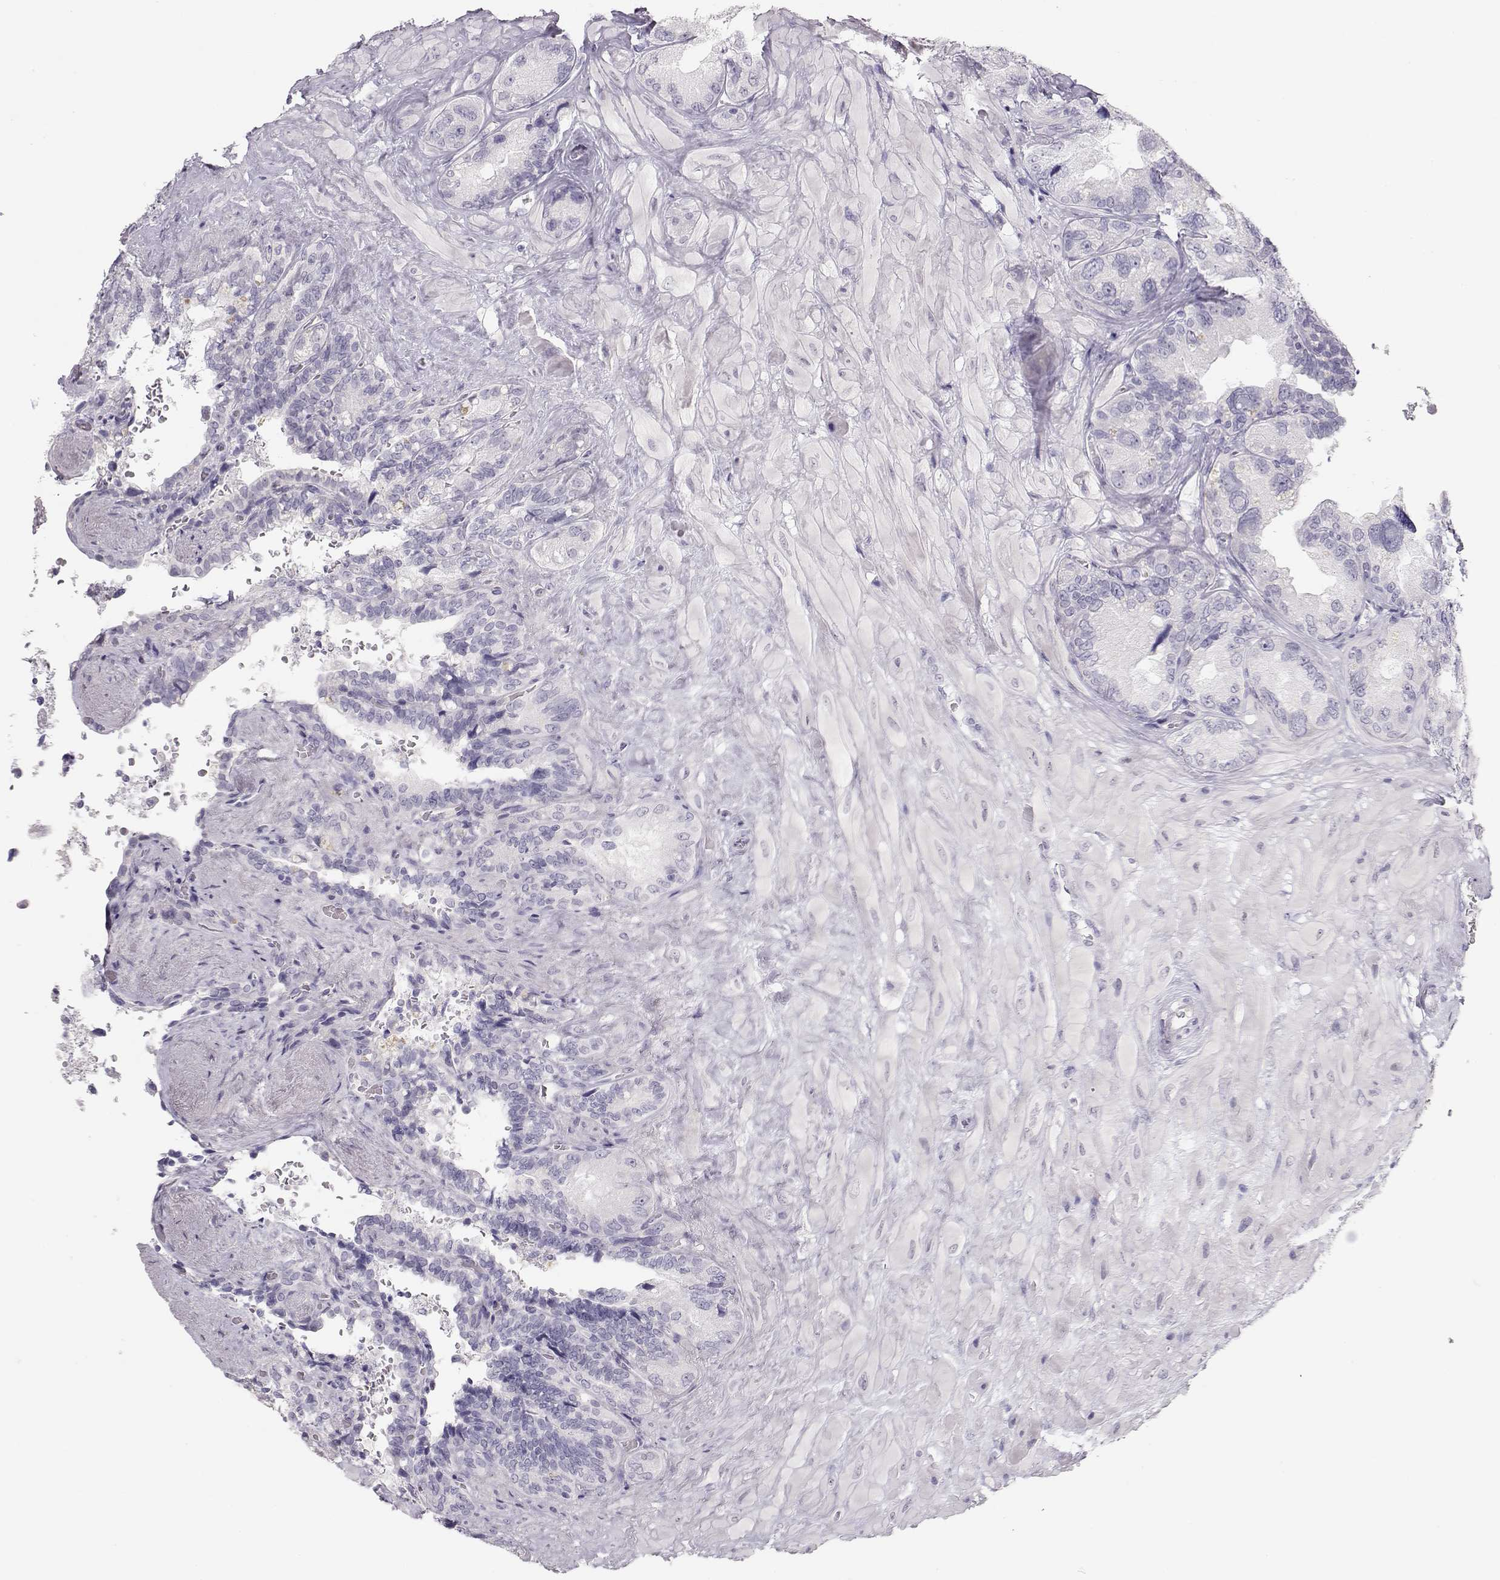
{"staining": {"intensity": "negative", "quantity": "none", "location": "none"}, "tissue": "seminal vesicle", "cell_type": "Glandular cells", "image_type": "normal", "snomed": [{"axis": "morphology", "description": "Normal tissue, NOS"}, {"axis": "topography", "description": "Seminal veicle"}], "caption": "Immunohistochemical staining of normal human seminal vesicle demonstrates no significant expression in glandular cells.", "gene": "IMPG1", "patient": {"sex": "male", "age": 69}}